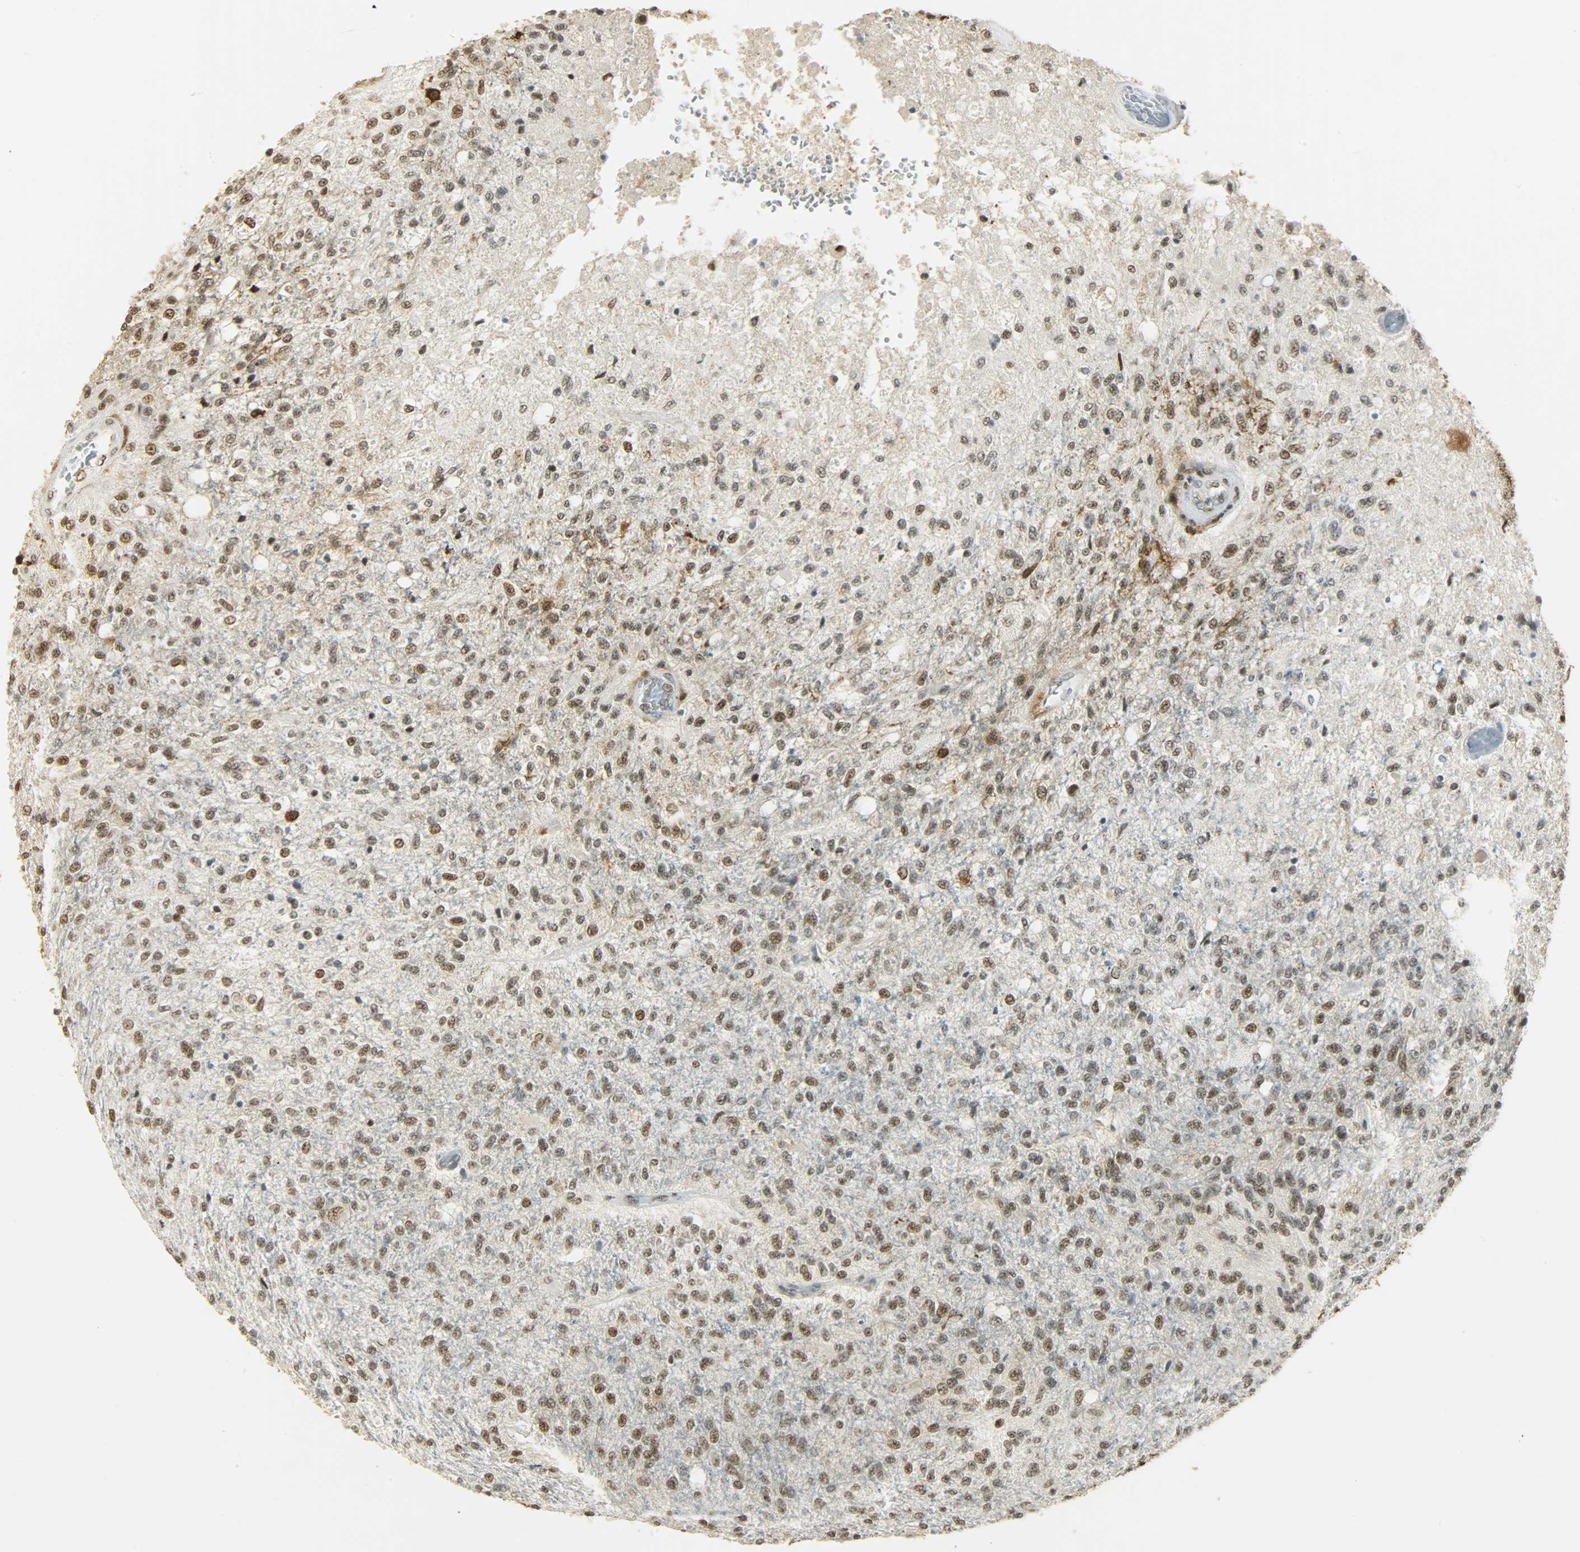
{"staining": {"intensity": "moderate", "quantity": ">75%", "location": "nuclear"}, "tissue": "glioma", "cell_type": "Tumor cells", "image_type": "cancer", "snomed": [{"axis": "morphology", "description": "Normal tissue, NOS"}, {"axis": "morphology", "description": "Glioma, malignant, High grade"}, {"axis": "topography", "description": "Cerebral cortex"}], "caption": "Immunohistochemical staining of glioma shows moderate nuclear protein staining in about >75% of tumor cells.", "gene": "NGFR", "patient": {"sex": "male", "age": 77}}